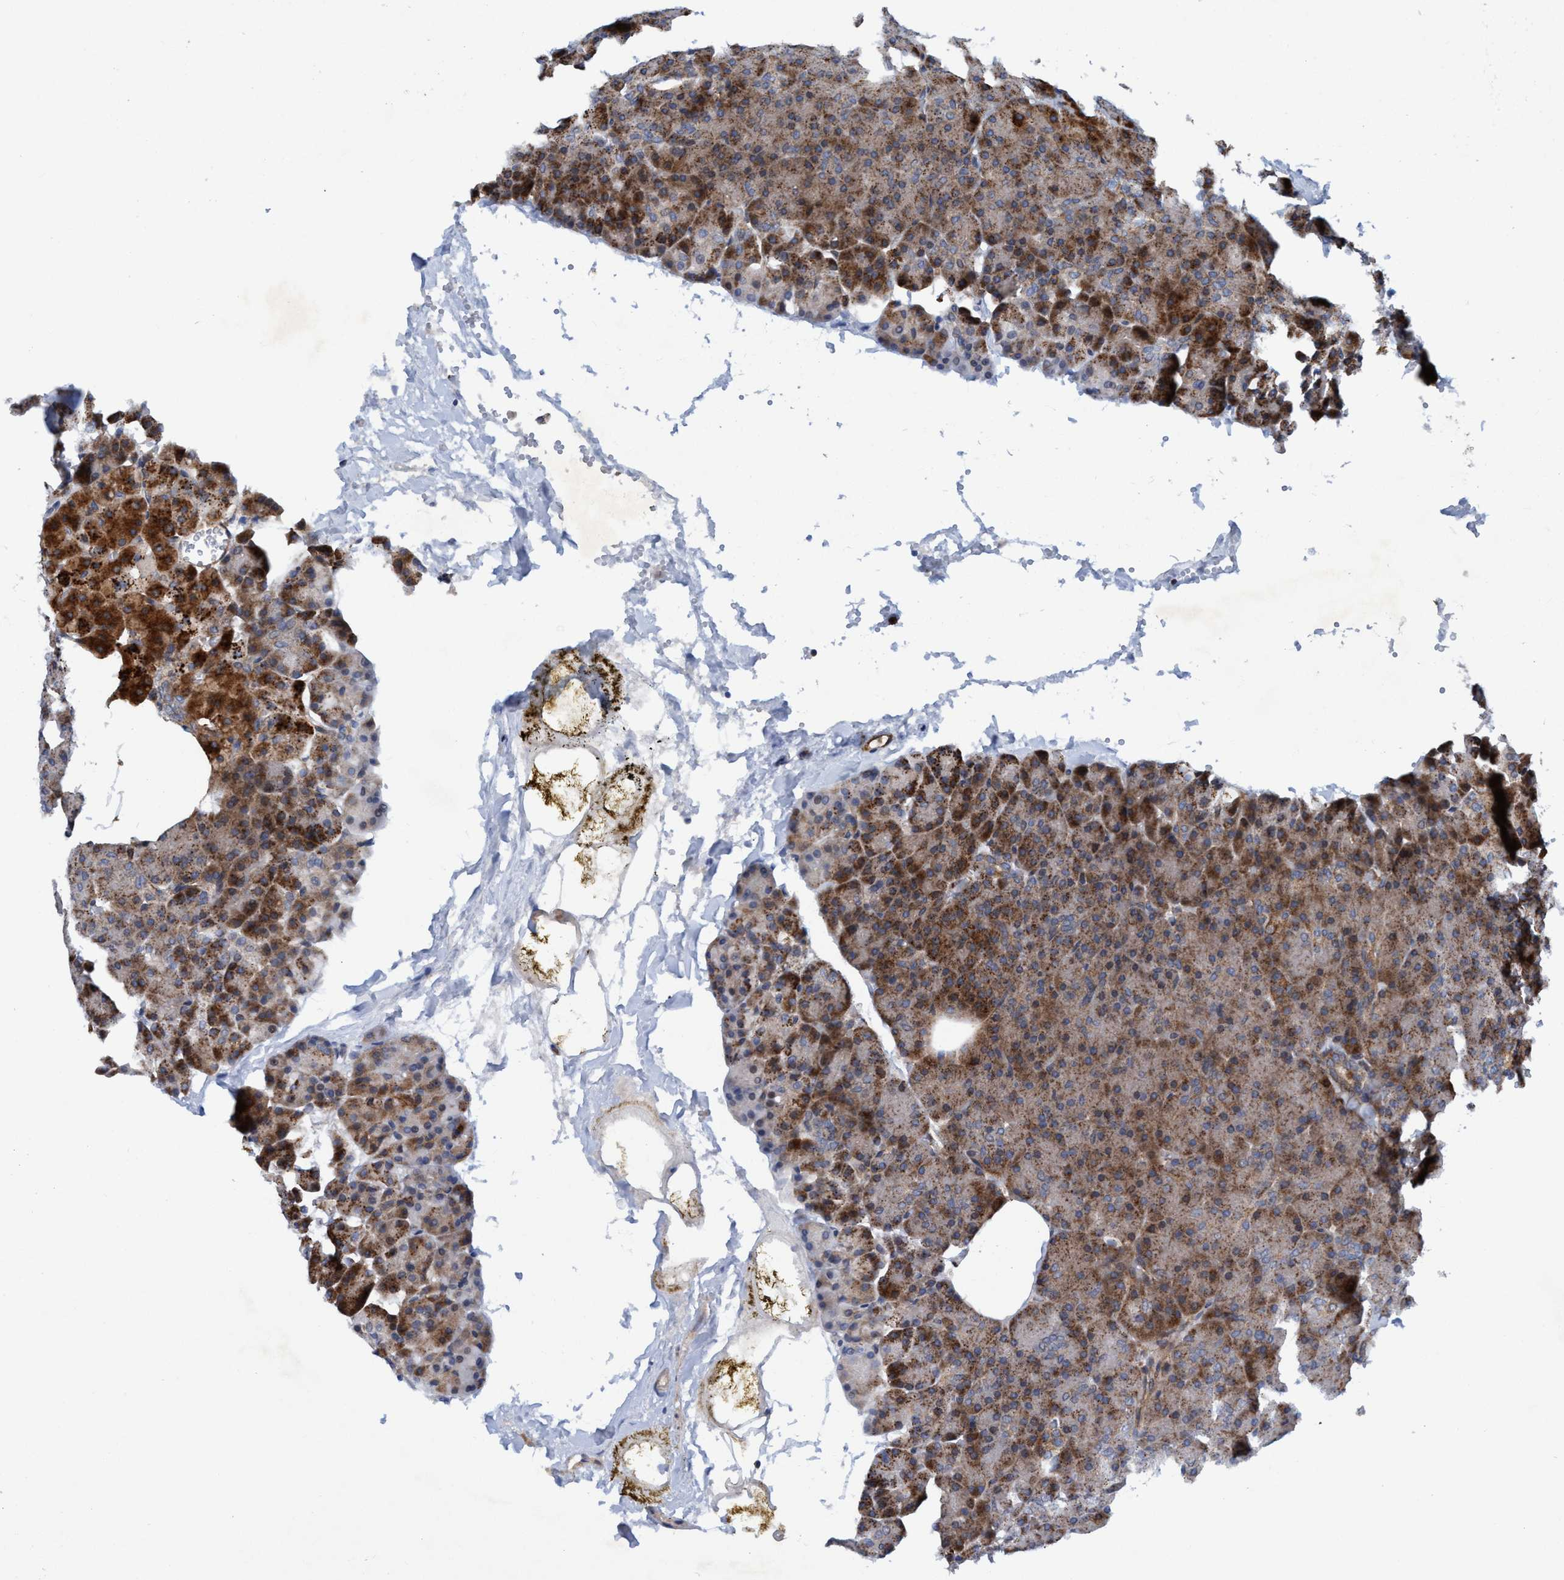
{"staining": {"intensity": "moderate", "quantity": "25%-75%", "location": "cytoplasmic/membranous"}, "tissue": "pancreas", "cell_type": "Exocrine glandular cells", "image_type": "normal", "snomed": [{"axis": "morphology", "description": "Normal tissue, NOS"}, {"axis": "topography", "description": "Pancreas"}], "caption": "Exocrine glandular cells demonstrate moderate cytoplasmic/membranous expression in approximately 25%-75% of cells in normal pancreas. (DAB (3,3'-diaminobenzidine) IHC with brightfield microscopy, high magnification).", "gene": "SLC16A3", "patient": {"sex": "female", "age": 35}}